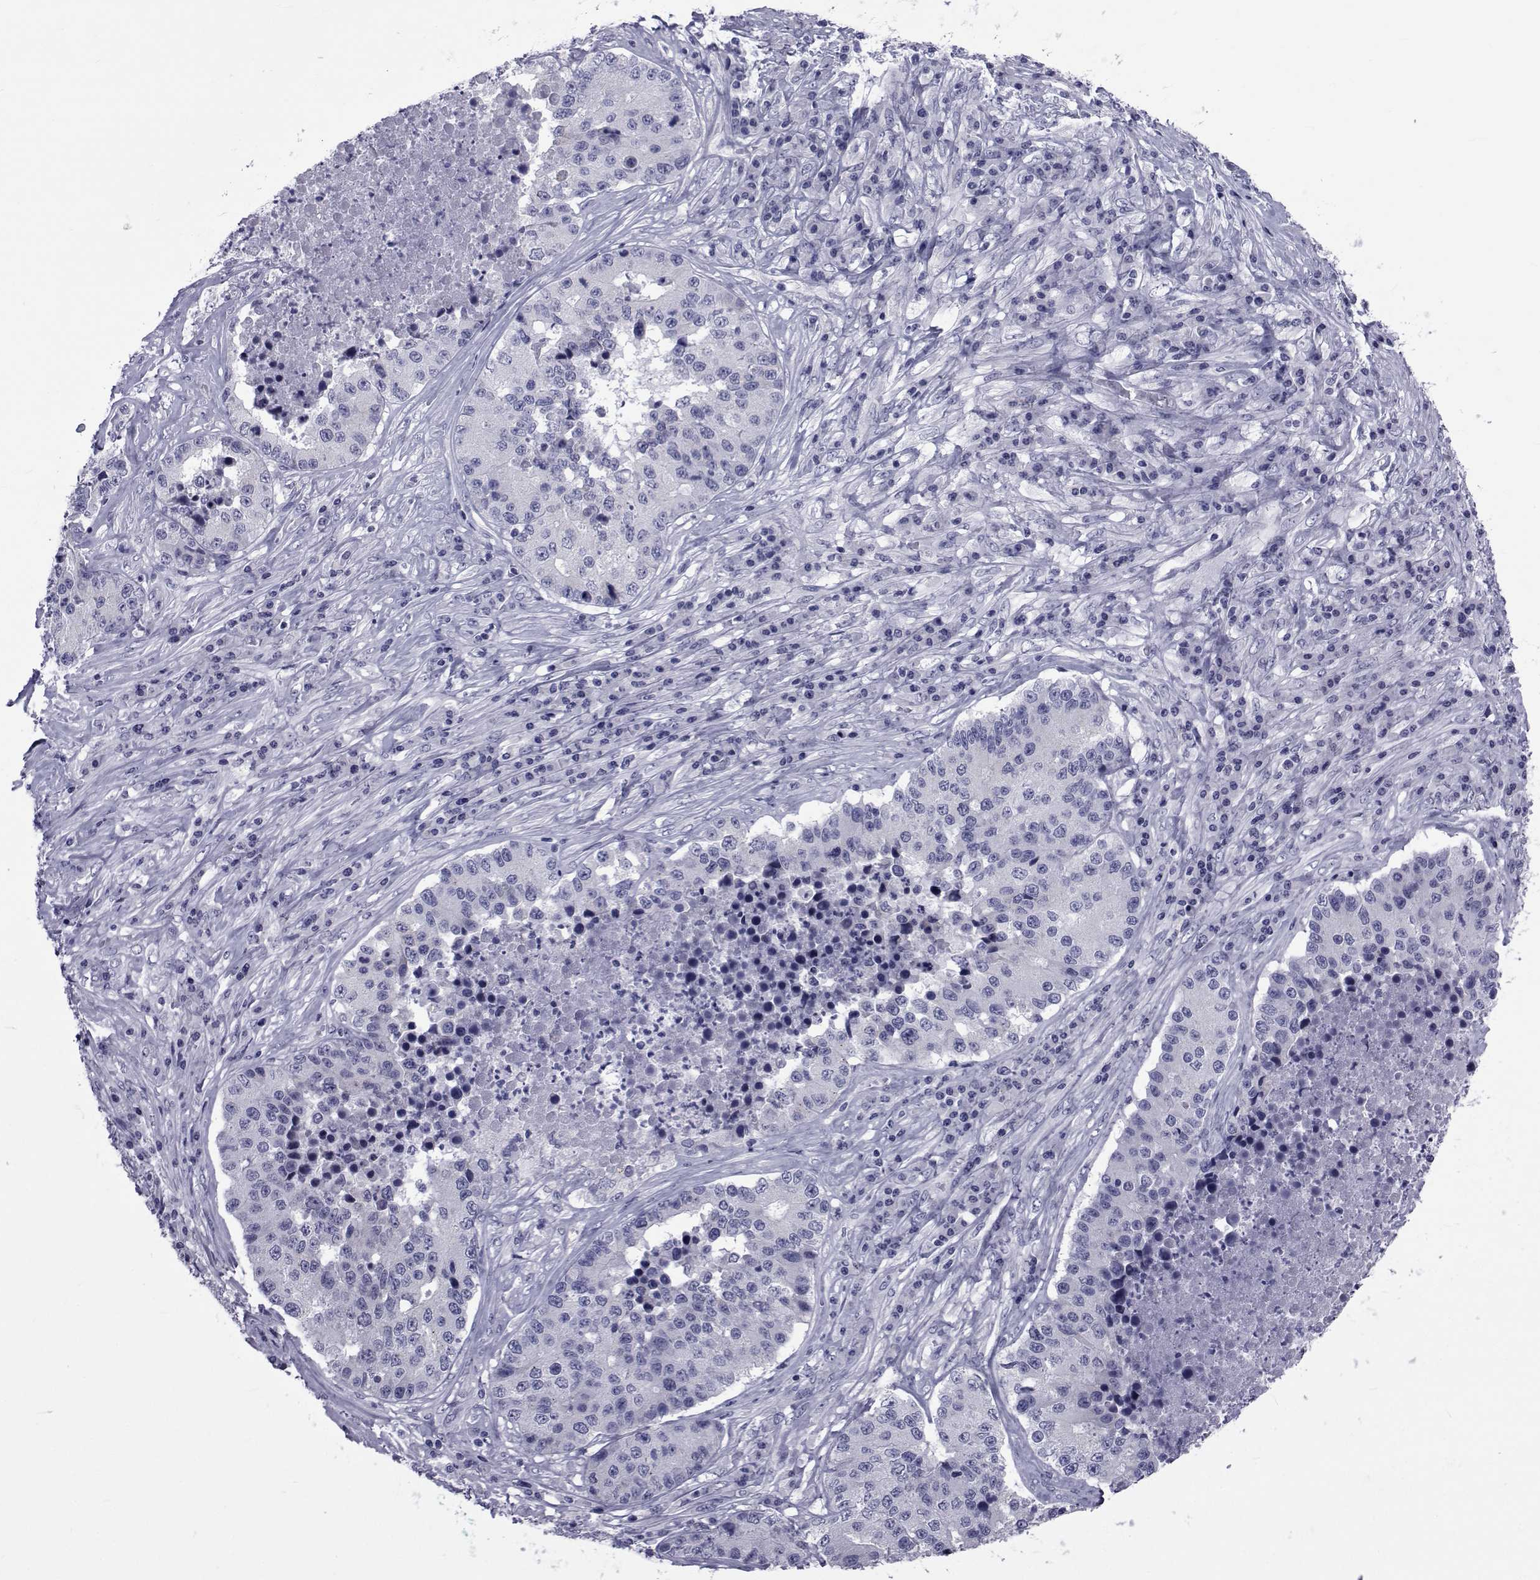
{"staining": {"intensity": "negative", "quantity": "none", "location": "none"}, "tissue": "stomach cancer", "cell_type": "Tumor cells", "image_type": "cancer", "snomed": [{"axis": "morphology", "description": "Adenocarcinoma, NOS"}, {"axis": "topography", "description": "Stomach"}], "caption": "An immunohistochemistry micrograph of stomach cancer (adenocarcinoma) is shown. There is no staining in tumor cells of stomach cancer (adenocarcinoma).", "gene": "GKAP1", "patient": {"sex": "male", "age": 71}}